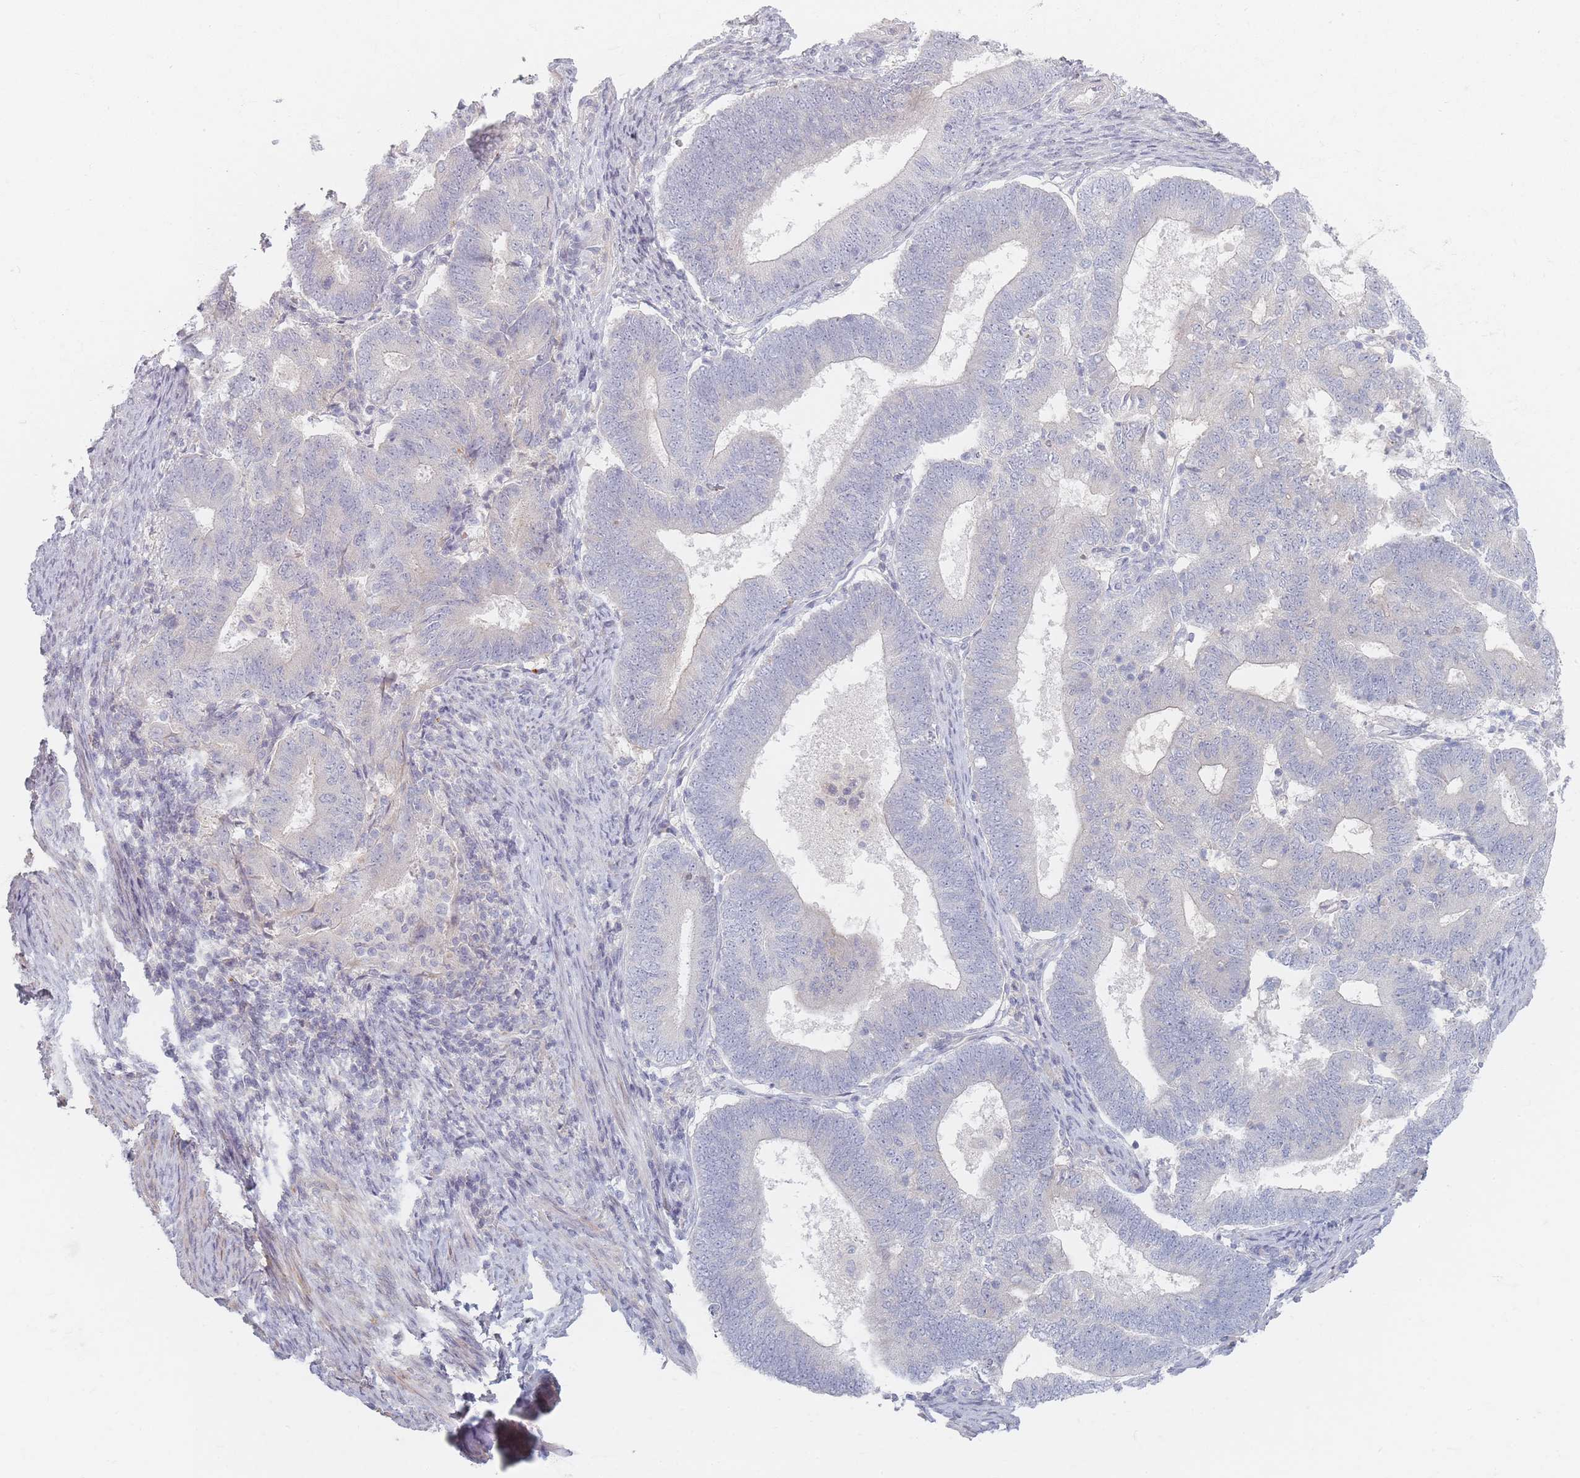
{"staining": {"intensity": "negative", "quantity": "none", "location": "none"}, "tissue": "endometrial cancer", "cell_type": "Tumor cells", "image_type": "cancer", "snomed": [{"axis": "morphology", "description": "Adenocarcinoma, NOS"}, {"axis": "topography", "description": "Endometrium"}], "caption": "Micrograph shows no protein positivity in tumor cells of adenocarcinoma (endometrial) tissue. The staining is performed using DAB brown chromogen with nuclei counter-stained in using hematoxylin.", "gene": "TMOD1", "patient": {"sex": "female", "age": 70}}